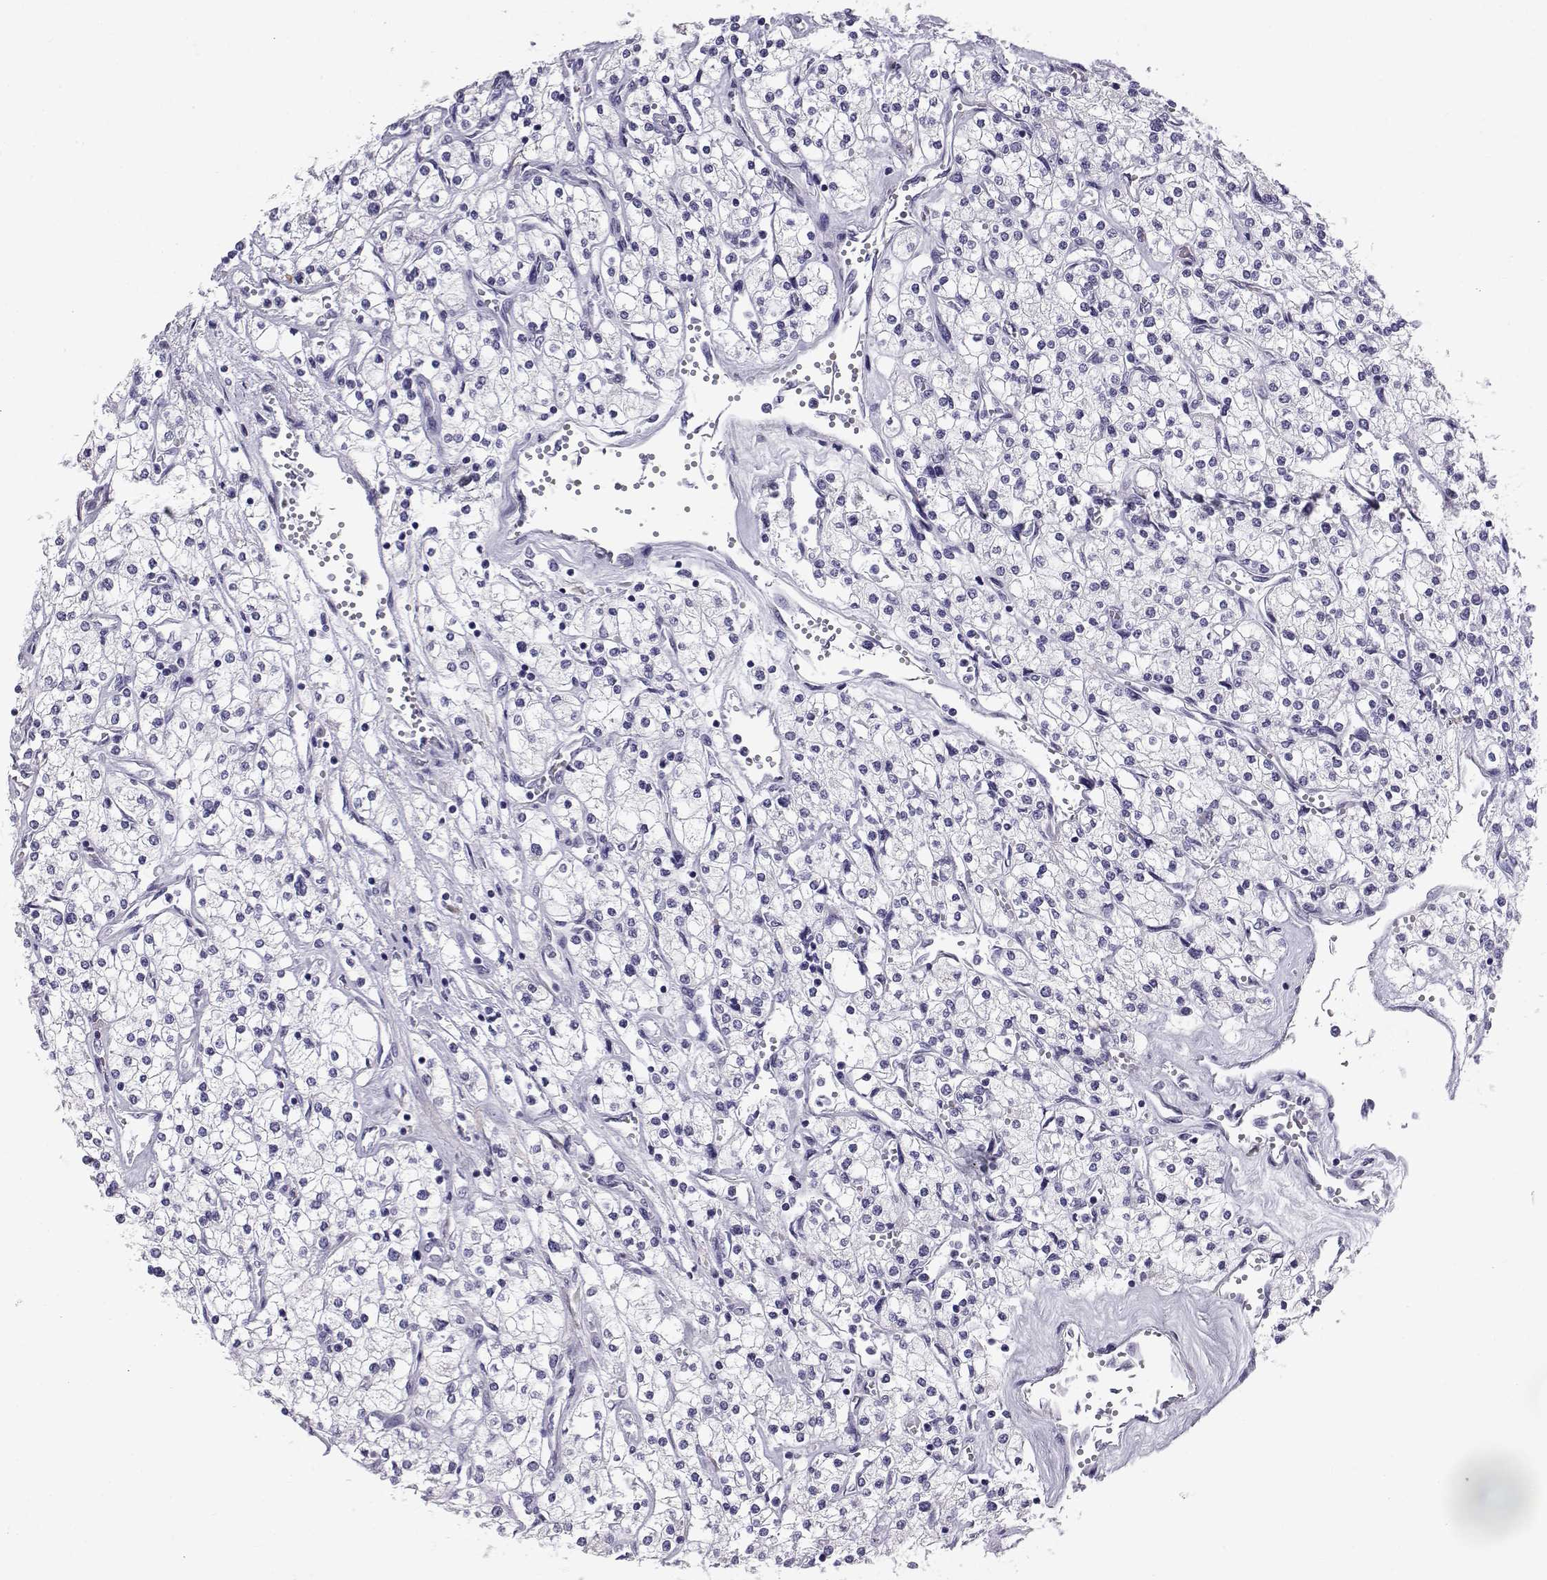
{"staining": {"intensity": "negative", "quantity": "none", "location": "none"}, "tissue": "renal cancer", "cell_type": "Tumor cells", "image_type": "cancer", "snomed": [{"axis": "morphology", "description": "Adenocarcinoma, NOS"}, {"axis": "topography", "description": "Kidney"}], "caption": "Tumor cells show no significant protein staining in renal cancer.", "gene": "RNASE12", "patient": {"sex": "male", "age": 80}}